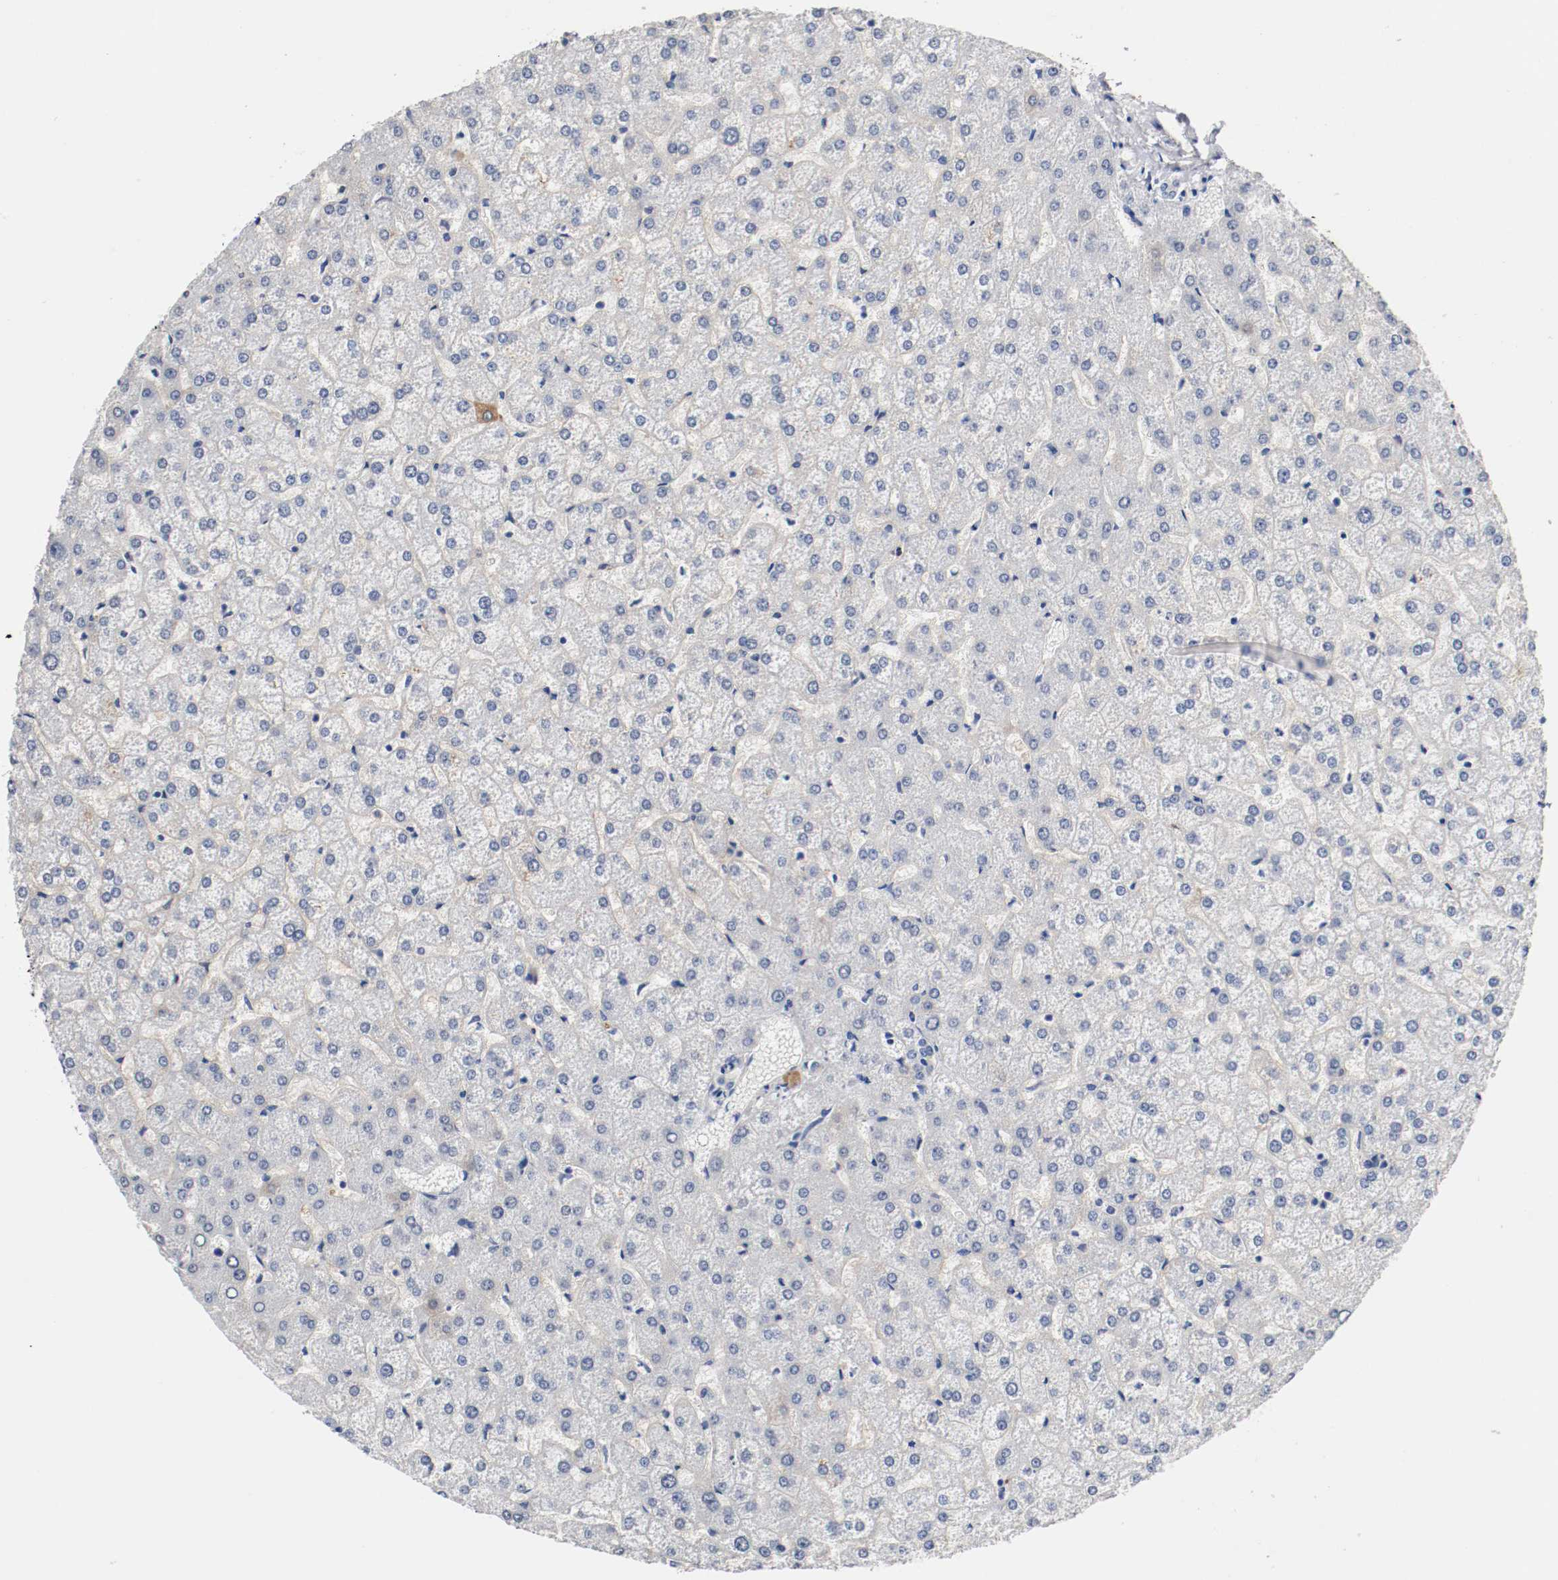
{"staining": {"intensity": "negative", "quantity": "none", "location": "none"}, "tissue": "liver", "cell_type": "Cholangiocytes", "image_type": "normal", "snomed": [{"axis": "morphology", "description": "Normal tissue, NOS"}, {"axis": "topography", "description": "Liver"}], "caption": "The image displays no significant staining in cholangiocytes of liver.", "gene": "TNC", "patient": {"sex": "female", "age": 32}}